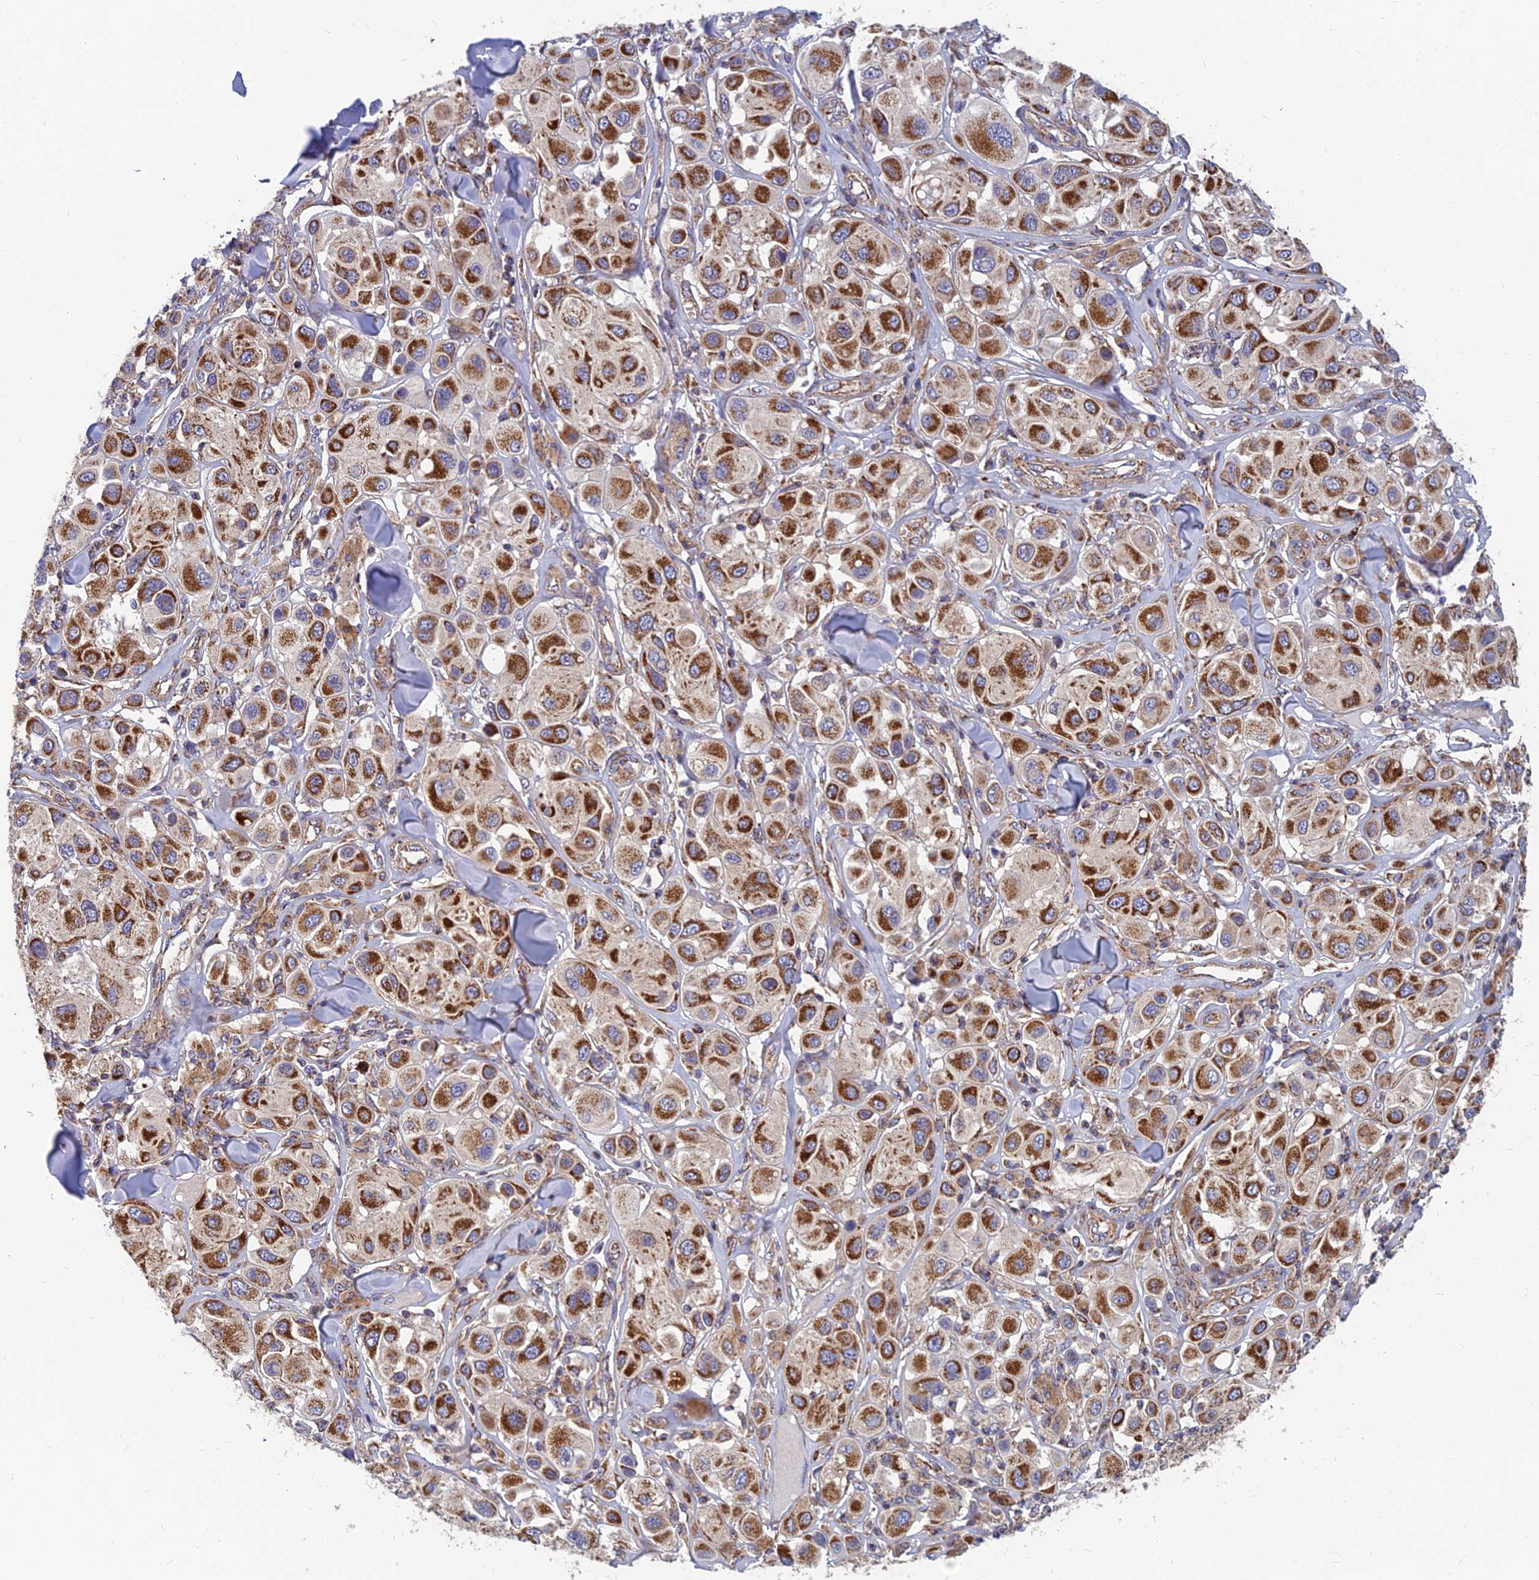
{"staining": {"intensity": "strong", "quantity": ">75%", "location": "cytoplasmic/membranous"}, "tissue": "melanoma", "cell_type": "Tumor cells", "image_type": "cancer", "snomed": [{"axis": "morphology", "description": "Malignant melanoma, Metastatic site"}, {"axis": "topography", "description": "Skin"}], "caption": "Protein analysis of malignant melanoma (metastatic site) tissue exhibits strong cytoplasmic/membranous expression in about >75% of tumor cells.", "gene": "MRPS9", "patient": {"sex": "male", "age": 41}}